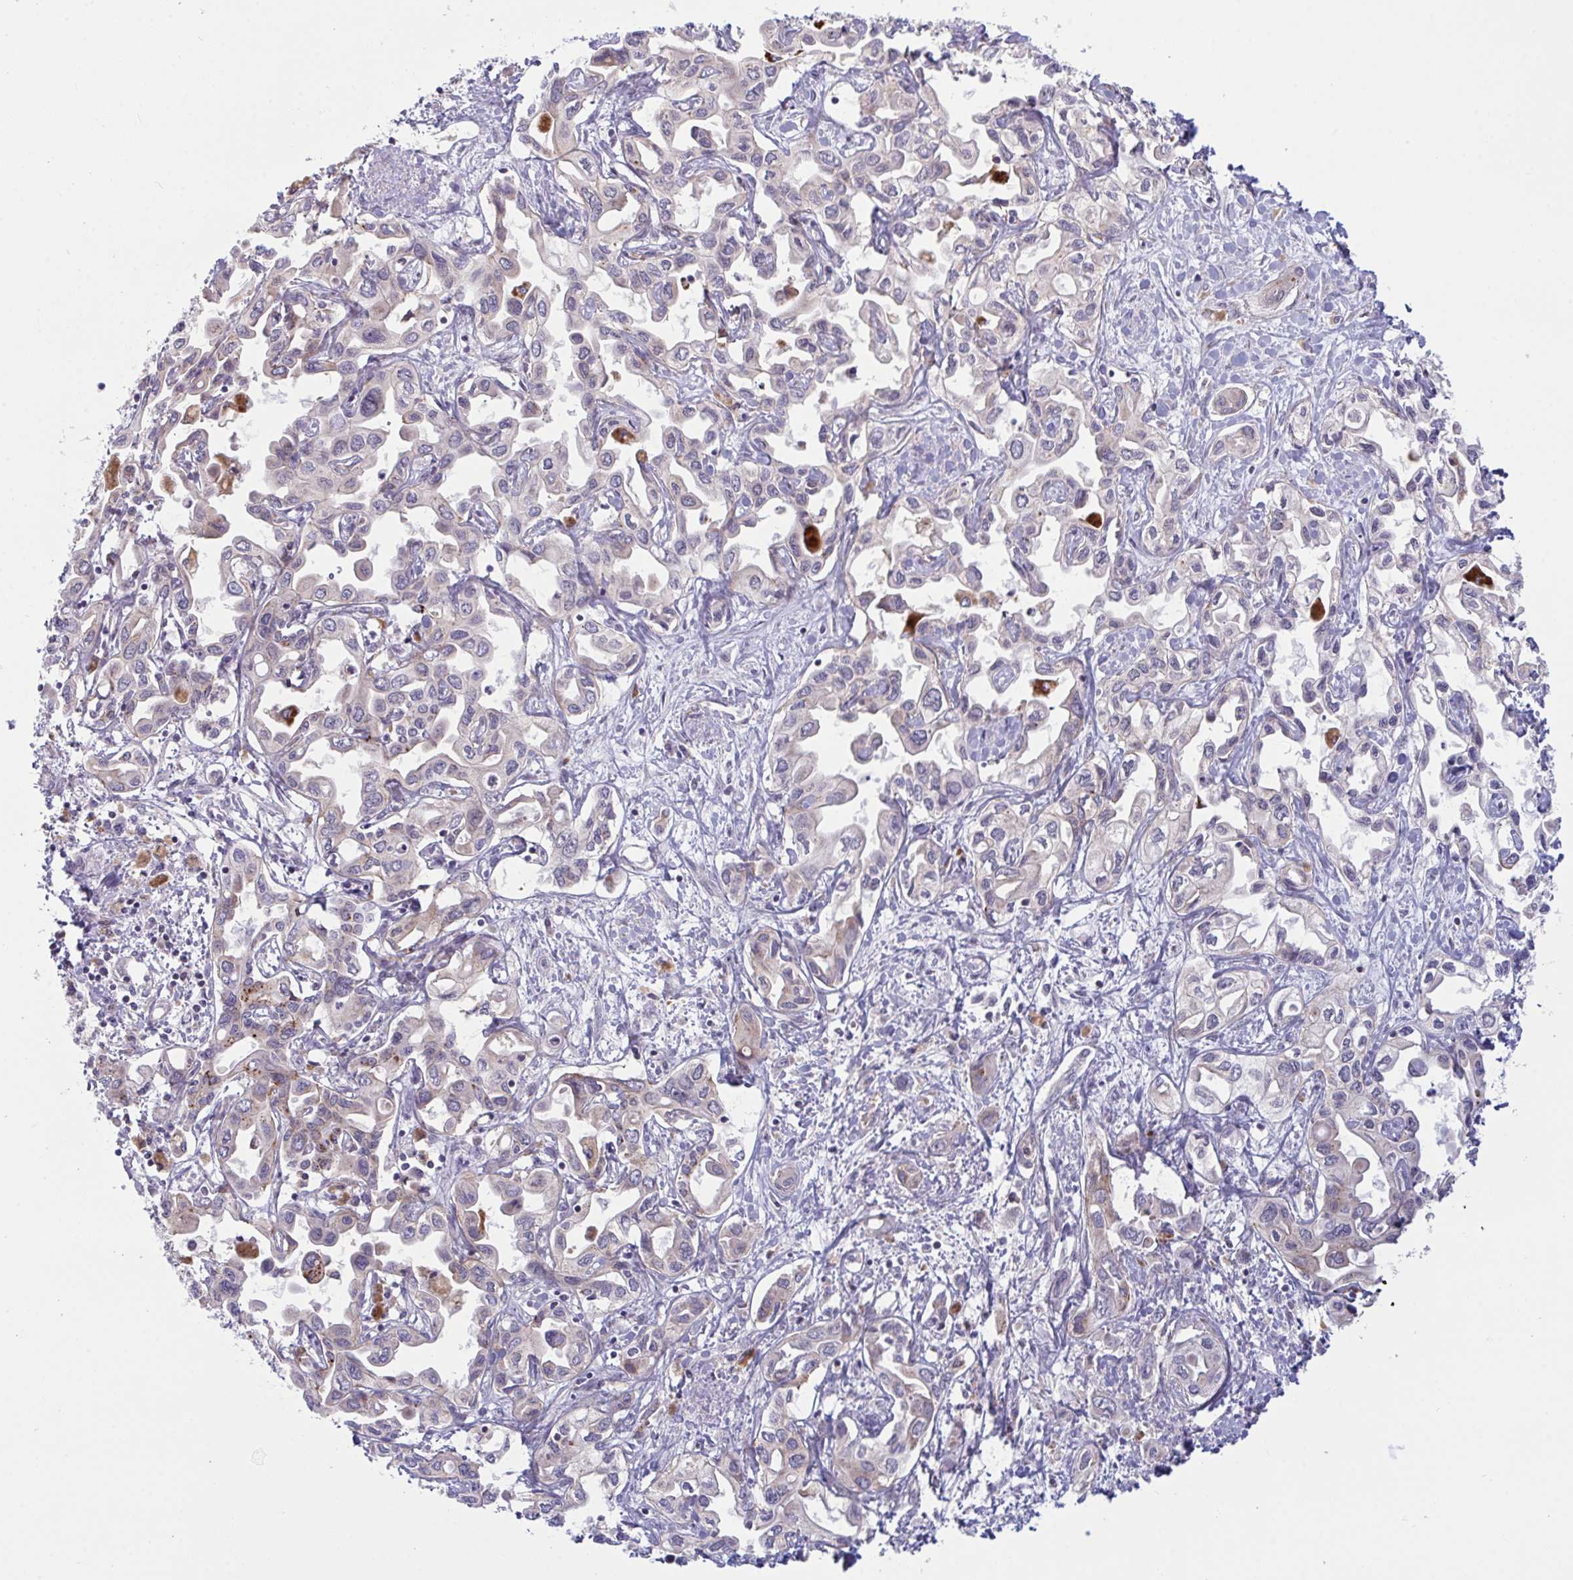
{"staining": {"intensity": "weak", "quantity": "25%-75%", "location": "cytoplasmic/membranous"}, "tissue": "liver cancer", "cell_type": "Tumor cells", "image_type": "cancer", "snomed": [{"axis": "morphology", "description": "Cholangiocarcinoma"}, {"axis": "topography", "description": "Liver"}], "caption": "Protein staining demonstrates weak cytoplasmic/membranous expression in approximately 25%-75% of tumor cells in liver cancer (cholangiocarcinoma).", "gene": "XAF1", "patient": {"sex": "female", "age": 64}}